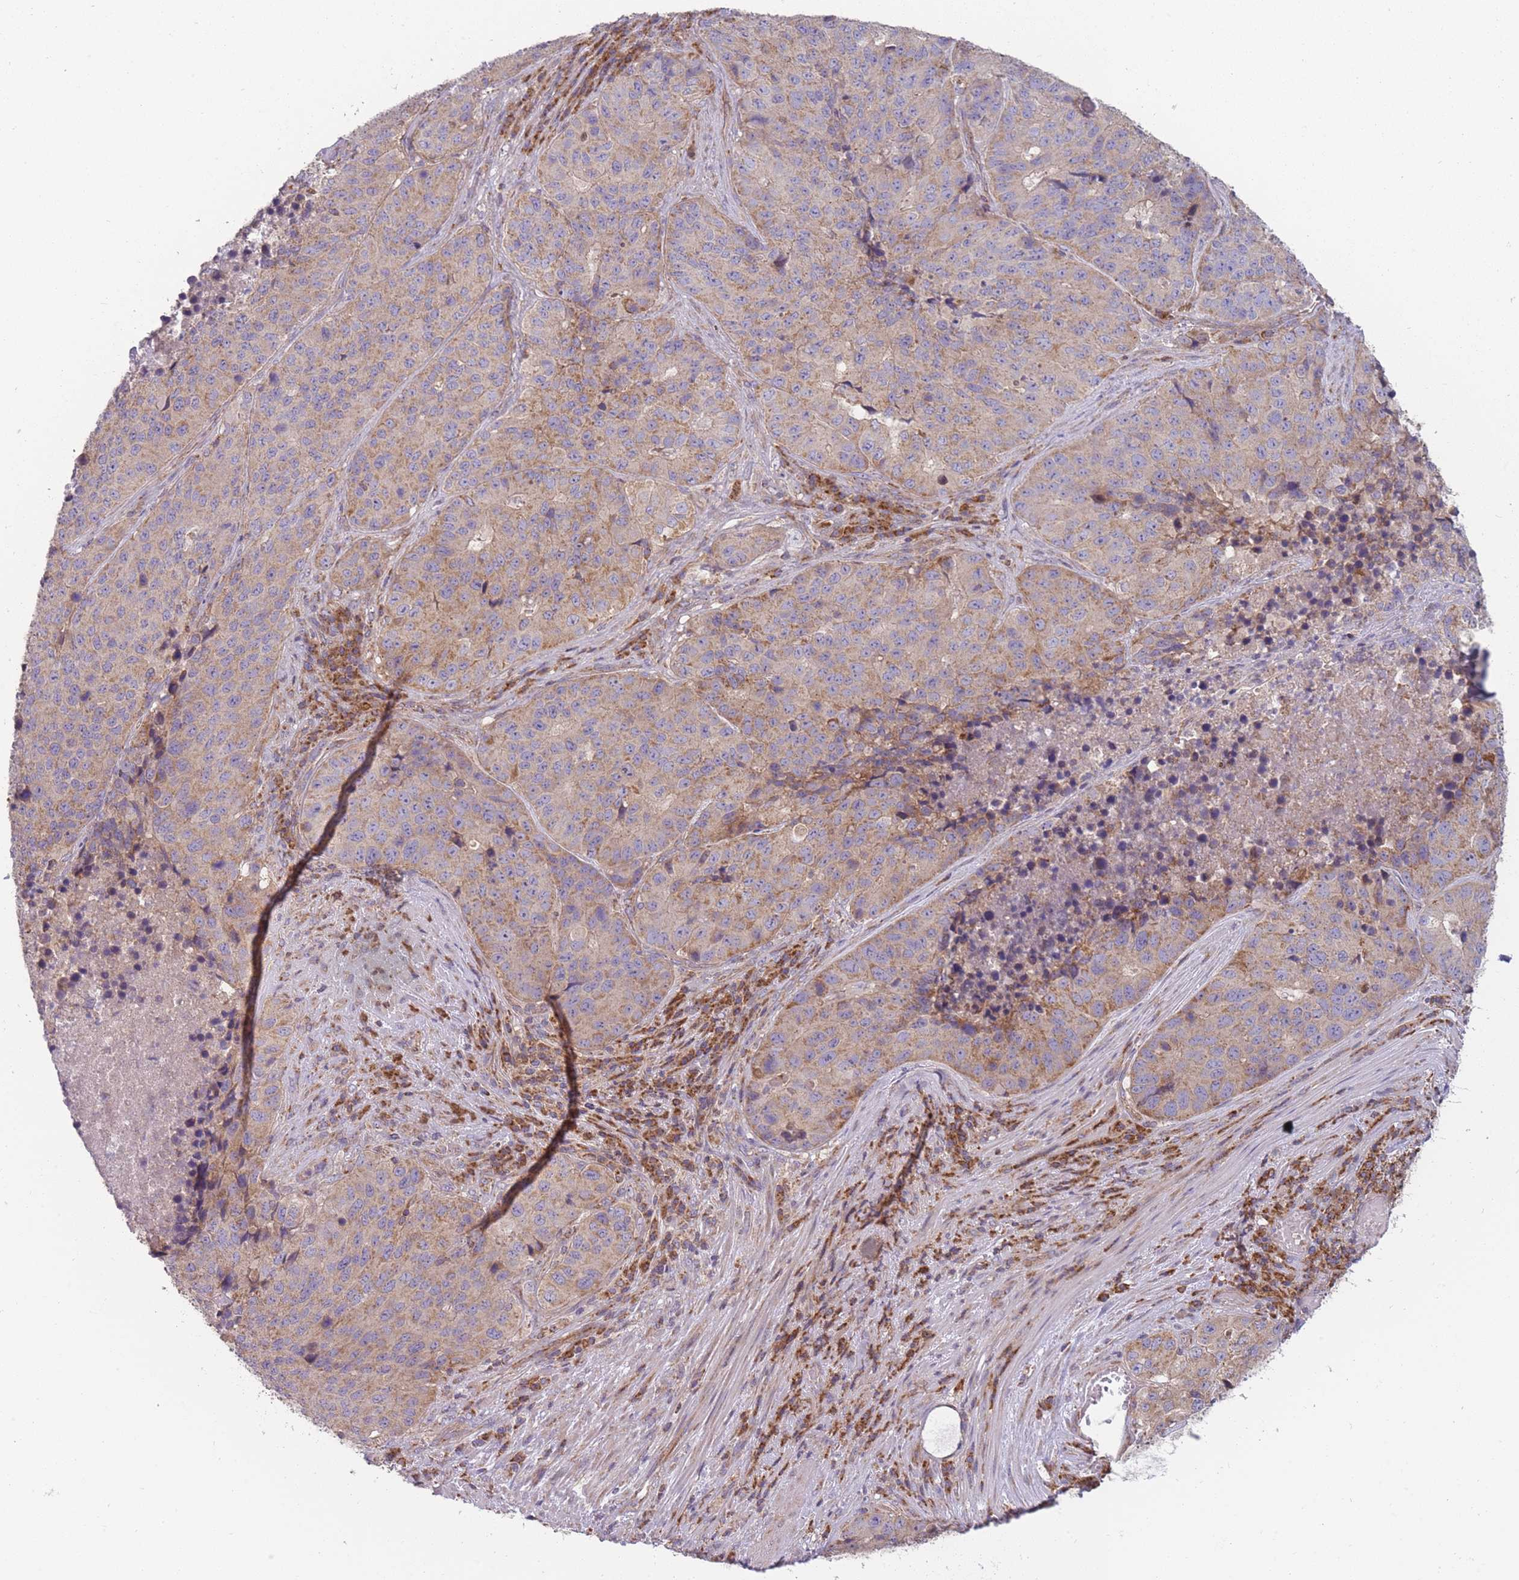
{"staining": {"intensity": "moderate", "quantity": "25%-75%", "location": "cytoplasmic/membranous"}, "tissue": "stomach cancer", "cell_type": "Tumor cells", "image_type": "cancer", "snomed": [{"axis": "morphology", "description": "Adenocarcinoma, NOS"}, {"axis": "topography", "description": "Stomach"}], "caption": "Immunohistochemical staining of human stomach cancer exhibits medium levels of moderate cytoplasmic/membranous positivity in approximately 25%-75% of tumor cells.", "gene": "NDUFA9", "patient": {"sex": "male", "age": 71}}